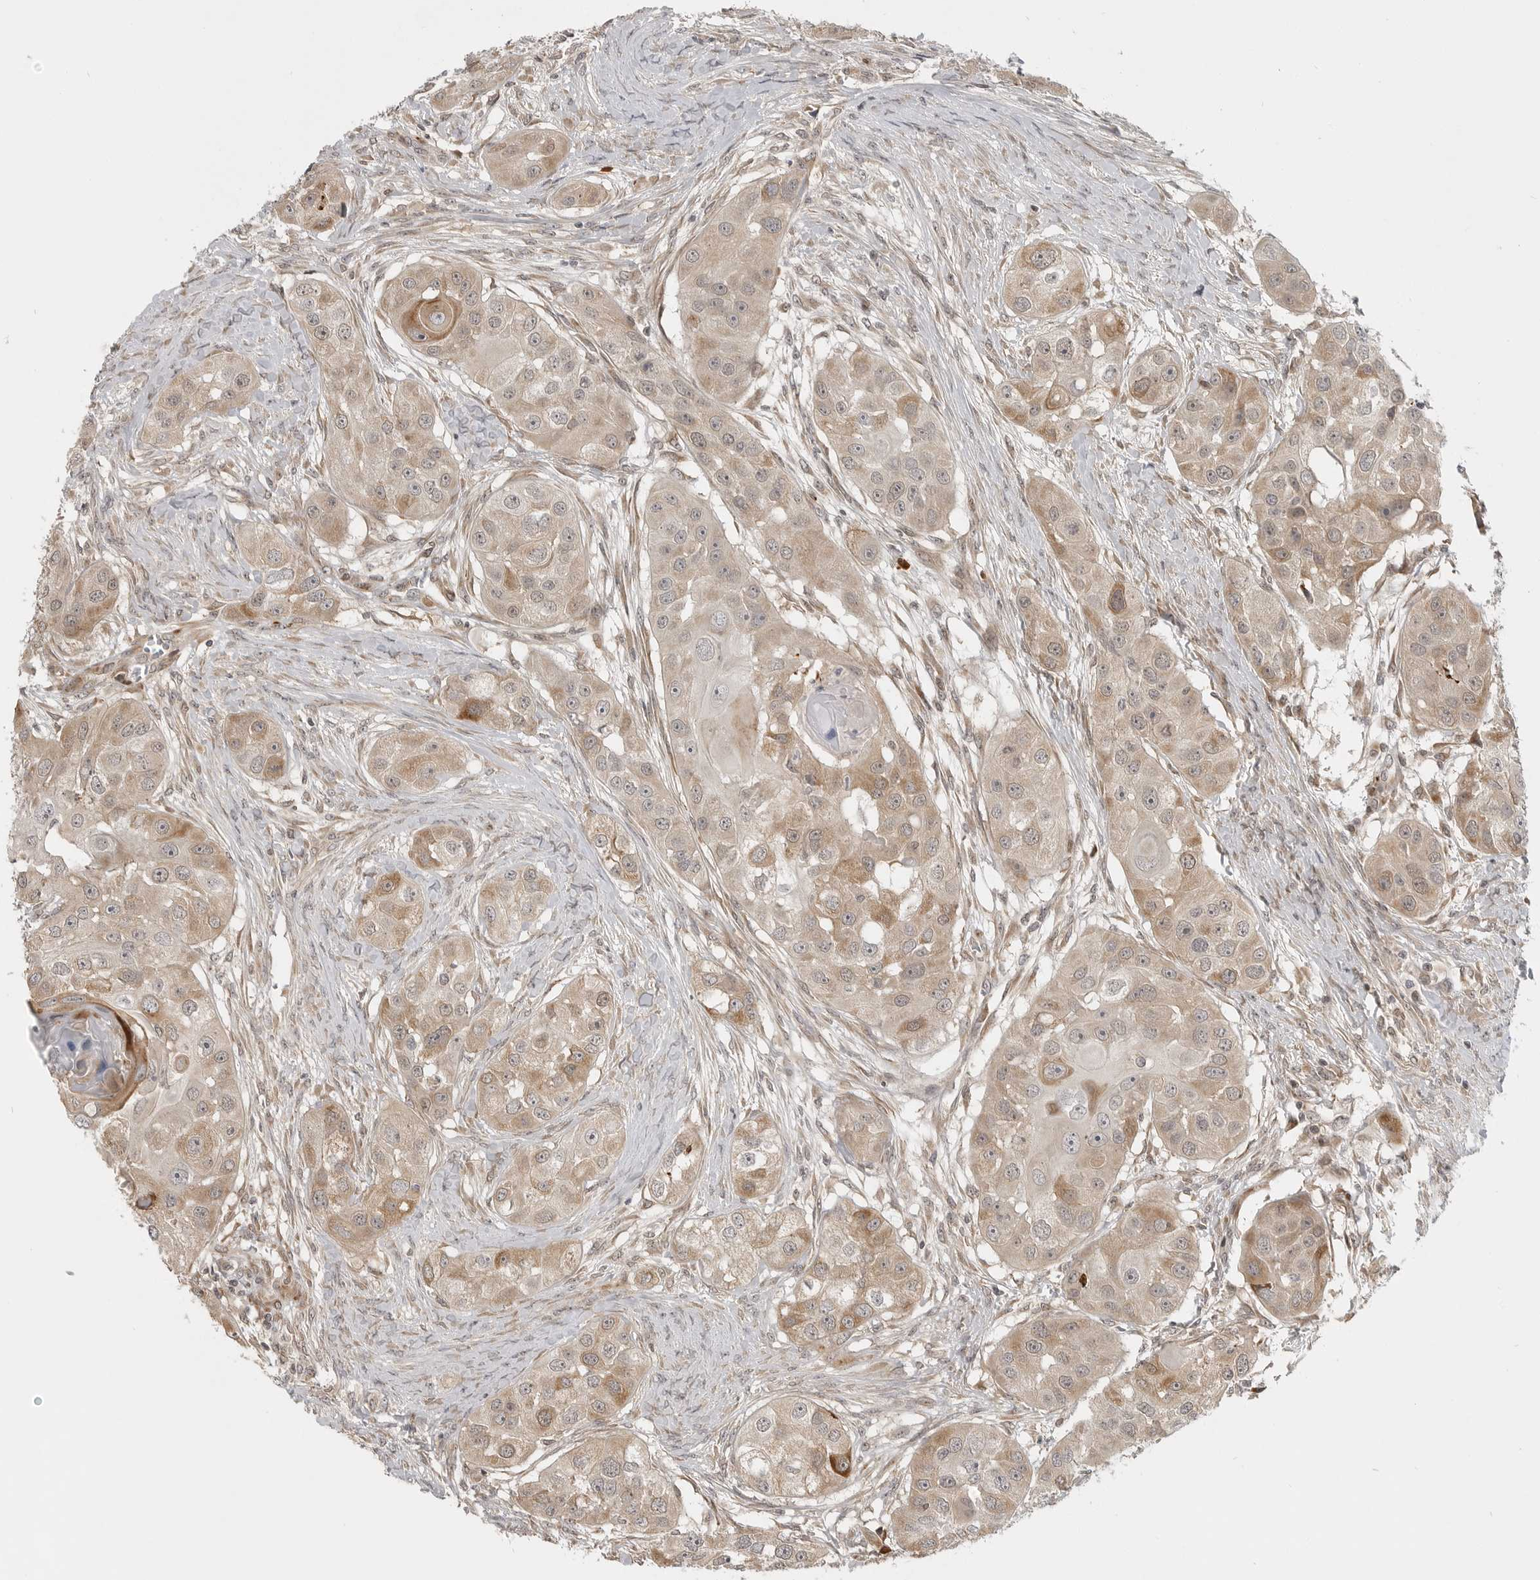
{"staining": {"intensity": "moderate", "quantity": "<25%", "location": "cytoplasmic/membranous"}, "tissue": "head and neck cancer", "cell_type": "Tumor cells", "image_type": "cancer", "snomed": [{"axis": "morphology", "description": "Normal tissue, NOS"}, {"axis": "morphology", "description": "Squamous cell carcinoma, NOS"}, {"axis": "topography", "description": "Skeletal muscle"}, {"axis": "topography", "description": "Head-Neck"}], "caption": "High-magnification brightfield microscopy of squamous cell carcinoma (head and neck) stained with DAB (3,3'-diaminobenzidine) (brown) and counterstained with hematoxylin (blue). tumor cells exhibit moderate cytoplasmic/membranous positivity is appreciated in approximately<25% of cells.", "gene": "CEP295NL", "patient": {"sex": "male", "age": 51}}